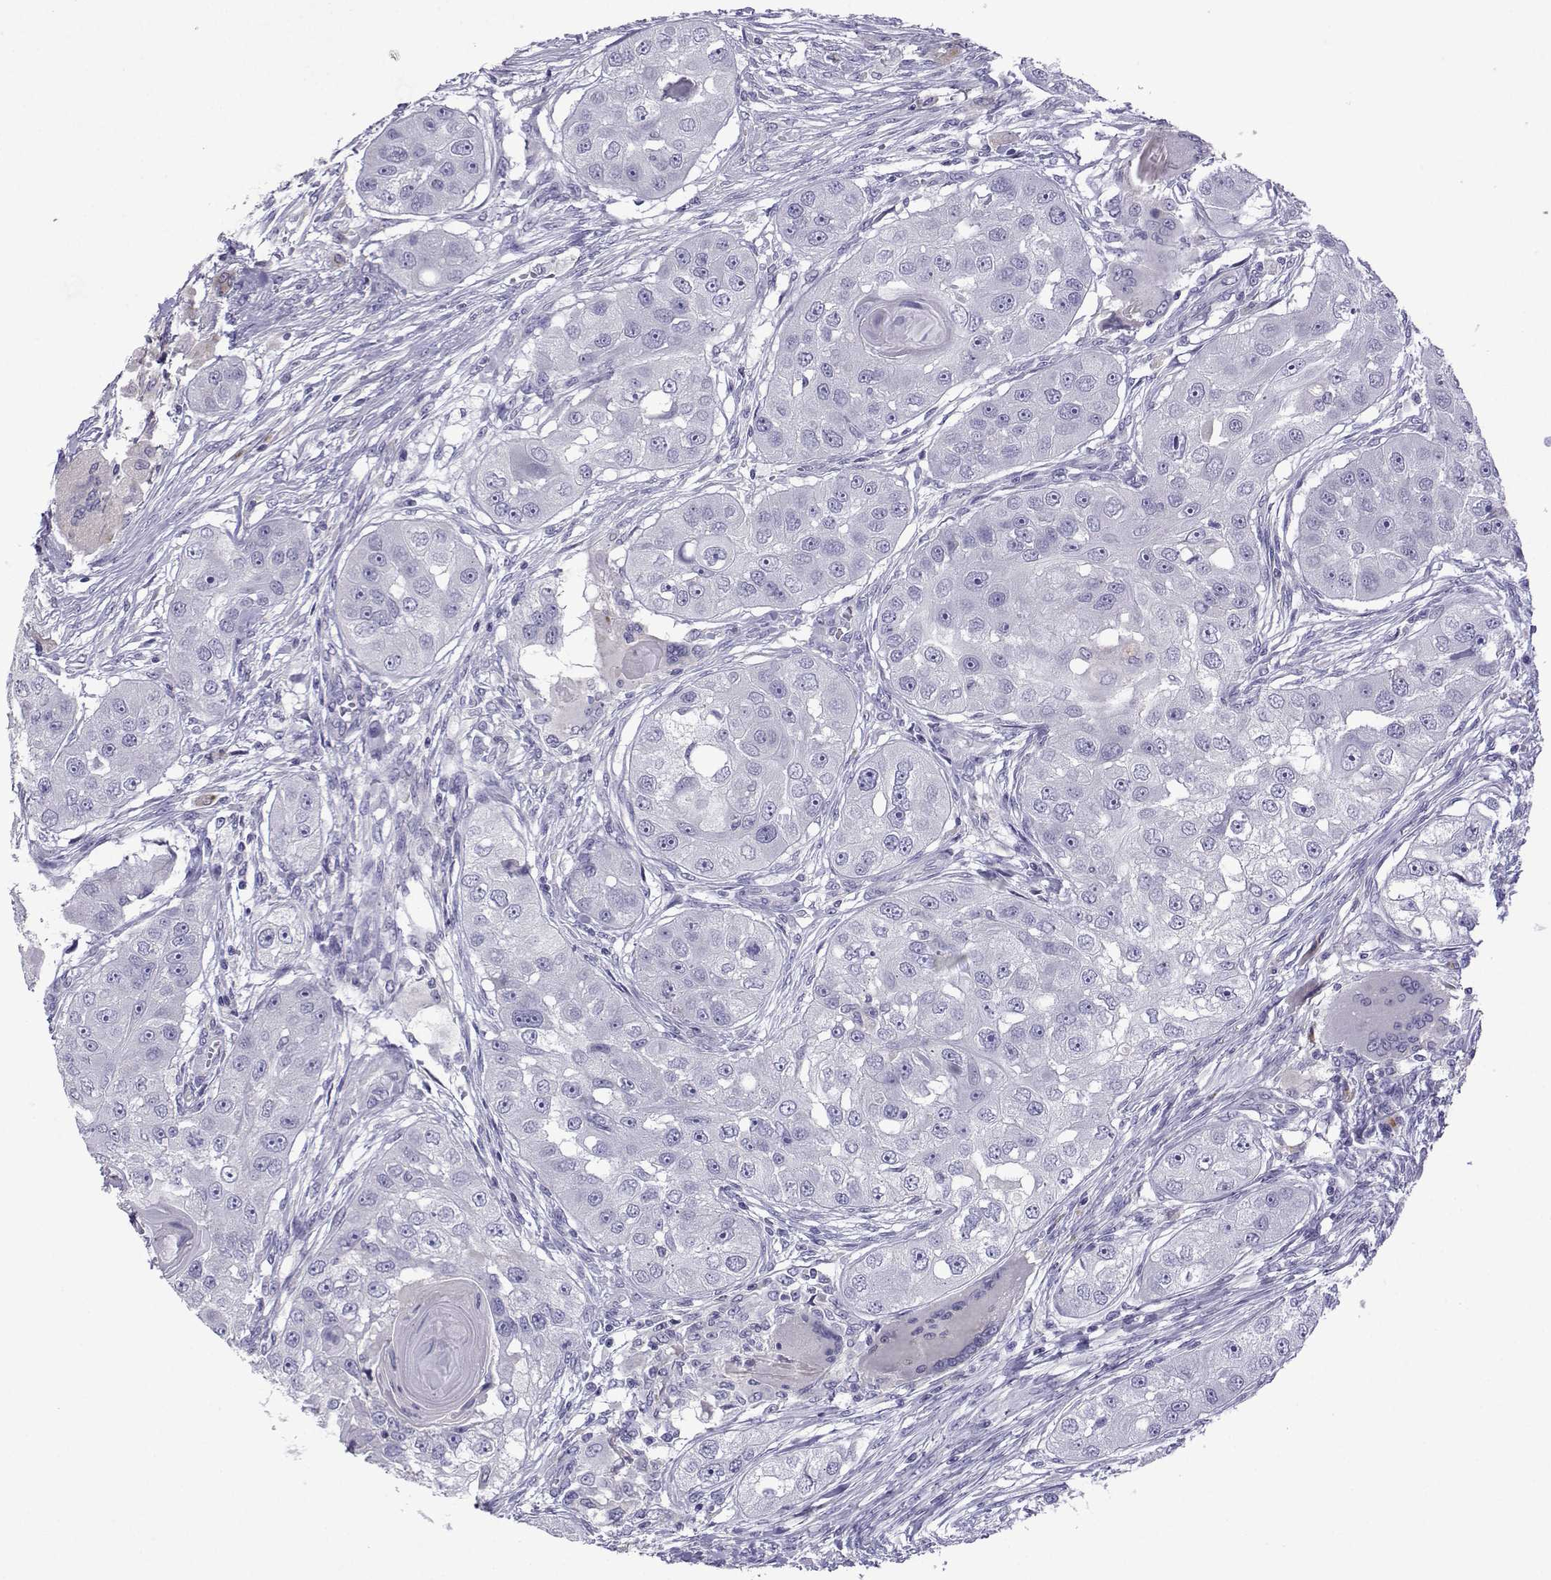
{"staining": {"intensity": "negative", "quantity": "none", "location": "none"}, "tissue": "head and neck cancer", "cell_type": "Tumor cells", "image_type": "cancer", "snomed": [{"axis": "morphology", "description": "Squamous cell carcinoma, NOS"}, {"axis": "topography", "description": "Head-Neck"}], "caption": "High power microscopy image of an IHC image of head and neck cancer (squamous cell carcinoma), revealing no significant expression in tumor cells.", "gene": "CFAP70", "patient": {"sex": "male", "age": 51}}